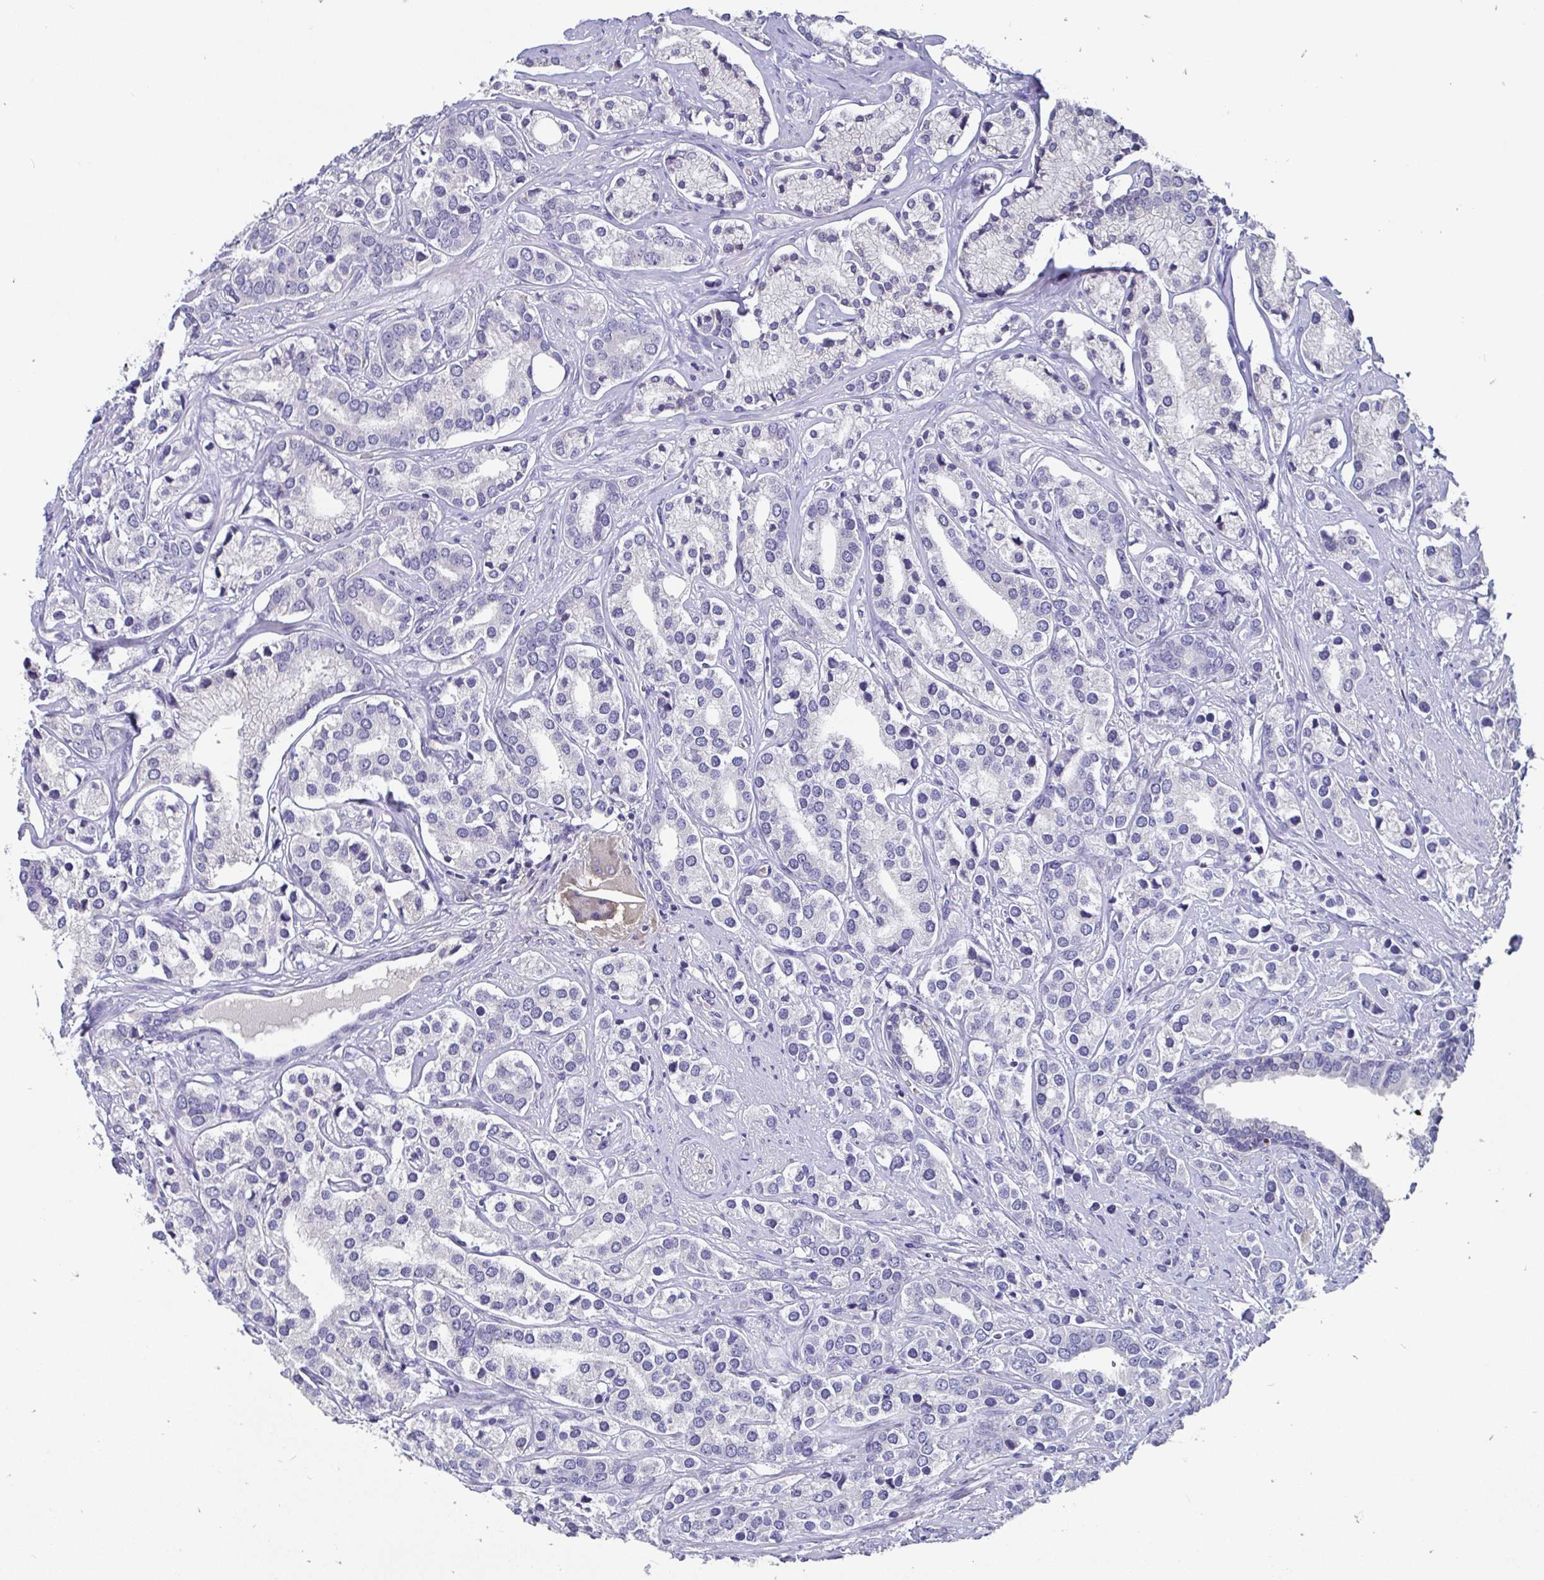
{"staining": {"intensity": "negative", "quantity": "none", "location": "none"}, "tissue": "prostate cancer", "cell_type": "Tumor cells", "image_type": "cancer", "snomed": [{"axis": "morphology", "description": "Adenocarcinoma, High grade"}, {"axis": "topography", "description": "Prostate"}], "caption": "Prostate high-grade adenocarcinoma was stained to show a protein in brown. There is no significant positivity in tumor cells.", "gene": "ADAMTS6", "patient": {"sex": "male", "age": 58}}